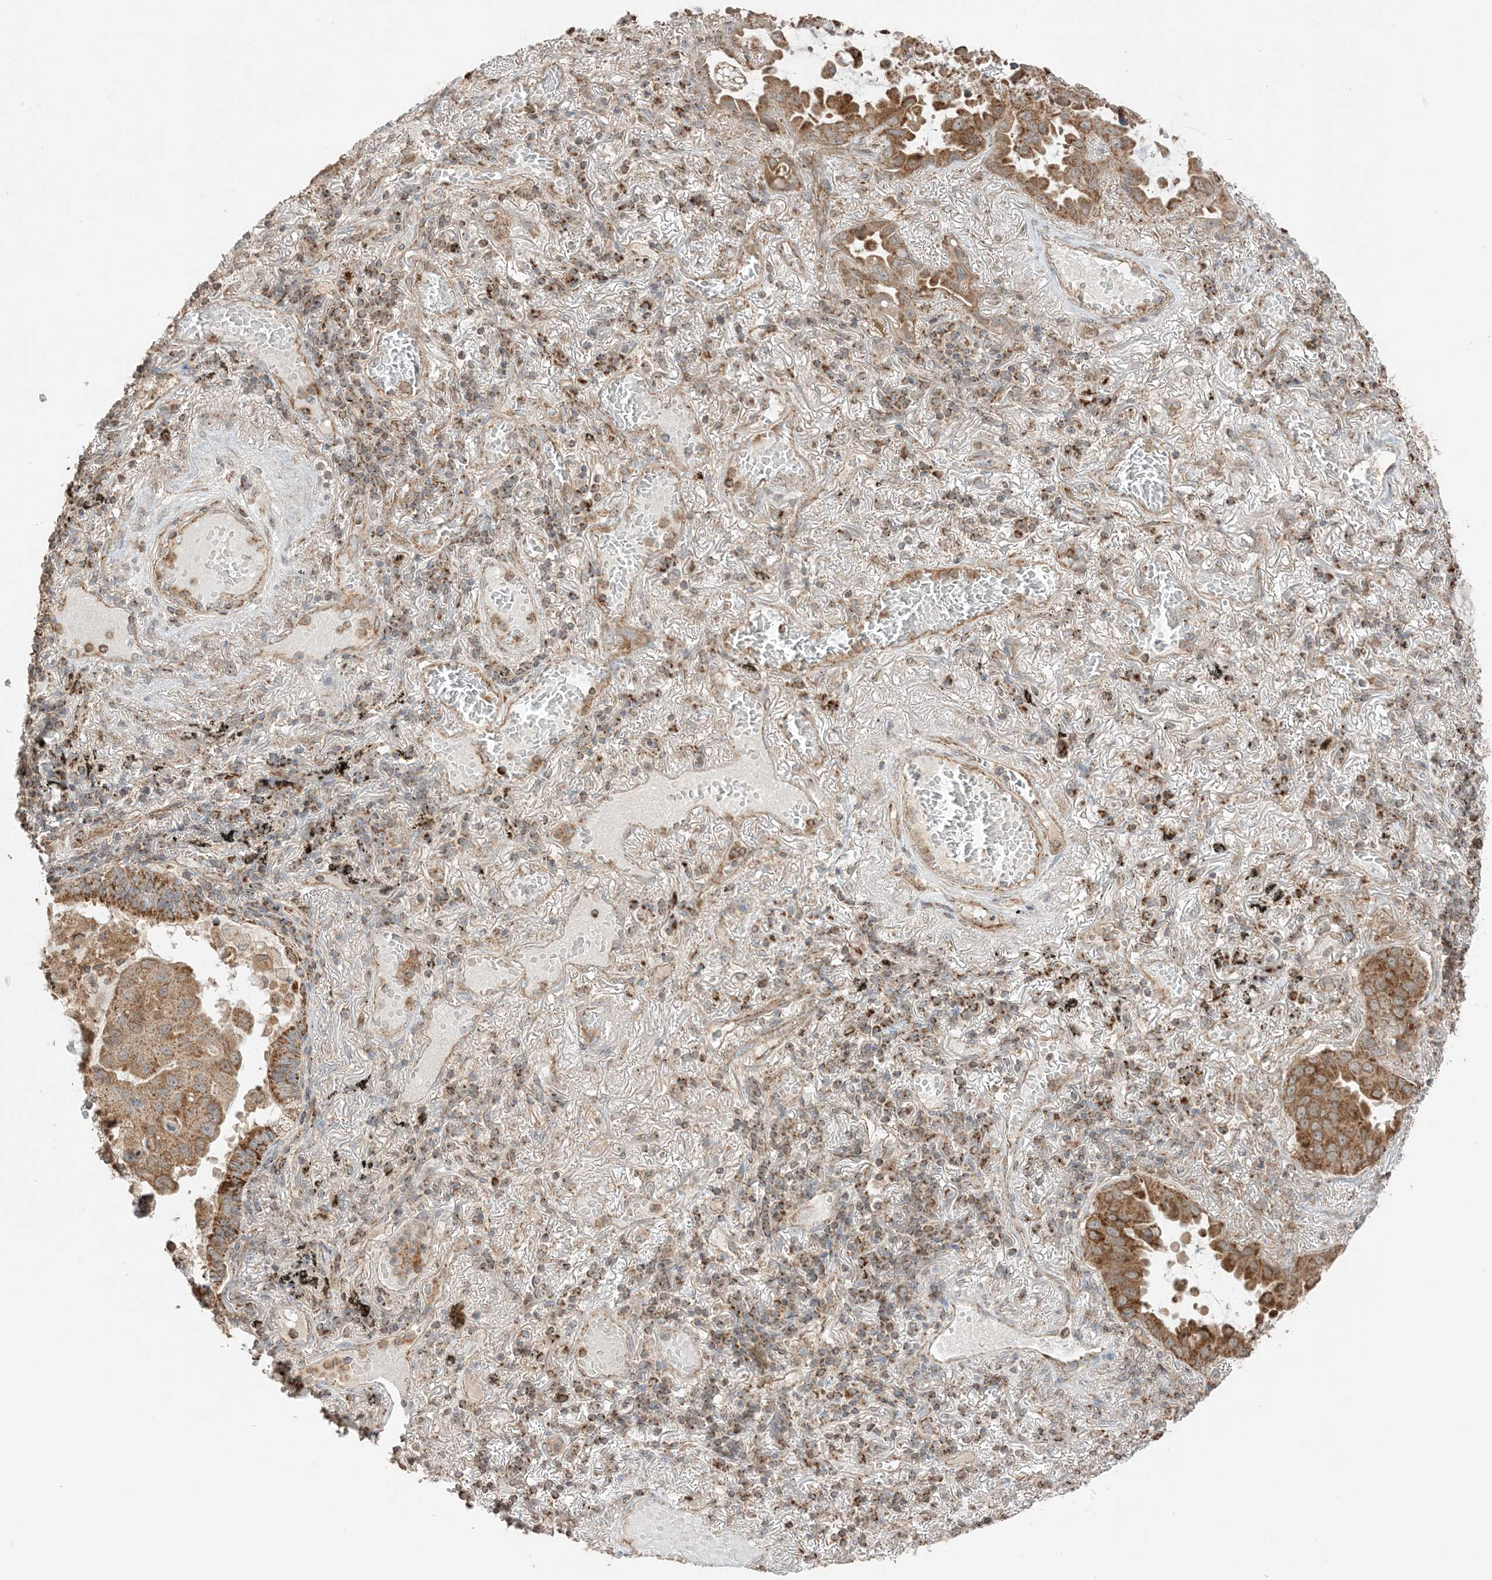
{"staining": {"intensity": "strong", "quantity": ">75%", "location": "cytoplasmic/membranous"}, "tissue": "lung cancer", "cell_type": "Tumor cells", "image_type": "cancer", "snomed": [{"axis": "morphology", "description": "Adenocarcinoma, NOS"}, {"axis": "topography", "description": "Lung"}], "caption": "Immunohistochemical staining of human lung cancer shows strong cytoplasmic/membranous protein positivity in about >75% of tumor cells.", "gene": "N4BP3", "patient": {"sex": "male", "age": 64}}